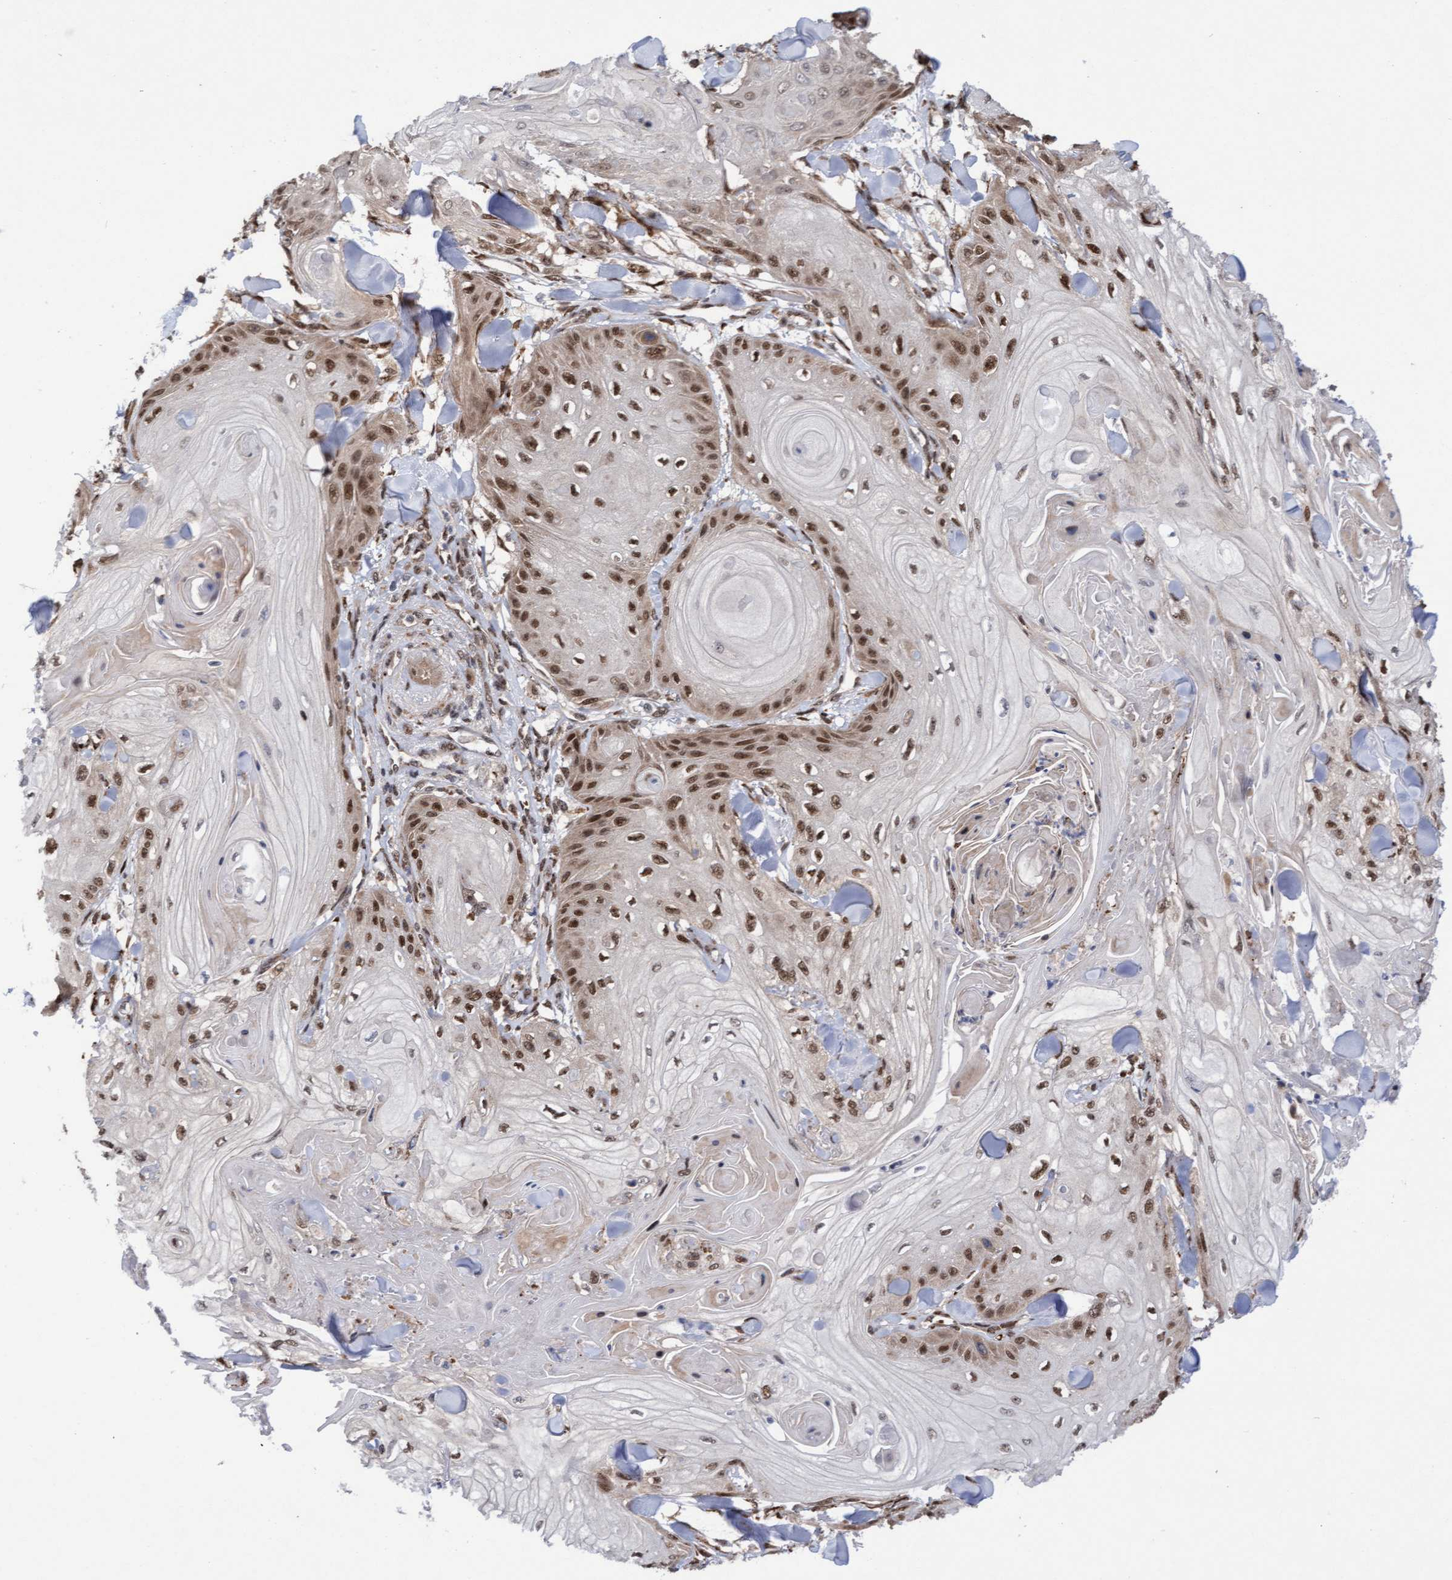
{"staining": {"intensity": "moderate", "quantity": "25%-75%", "location": "nuclear"}, "tissue": "skin cancer", "cell_type": "Tumor cells", "image_type": "cancer", "snomed": [{"axis": "morphology", "description": "Squamous cell carcinoma, NOS"}, {"axis": "topography", "description": "Skin"}], "caption": "IHC of human skin cancer exhibits medium levels of moderate nuclear staining in approximately 25%-75% of tumor cells. The protein of interest is shown in brown color, while the nuclei are stained blue.", "gene": "TANC2", "patient": {"sex": "male", "age": 74}}